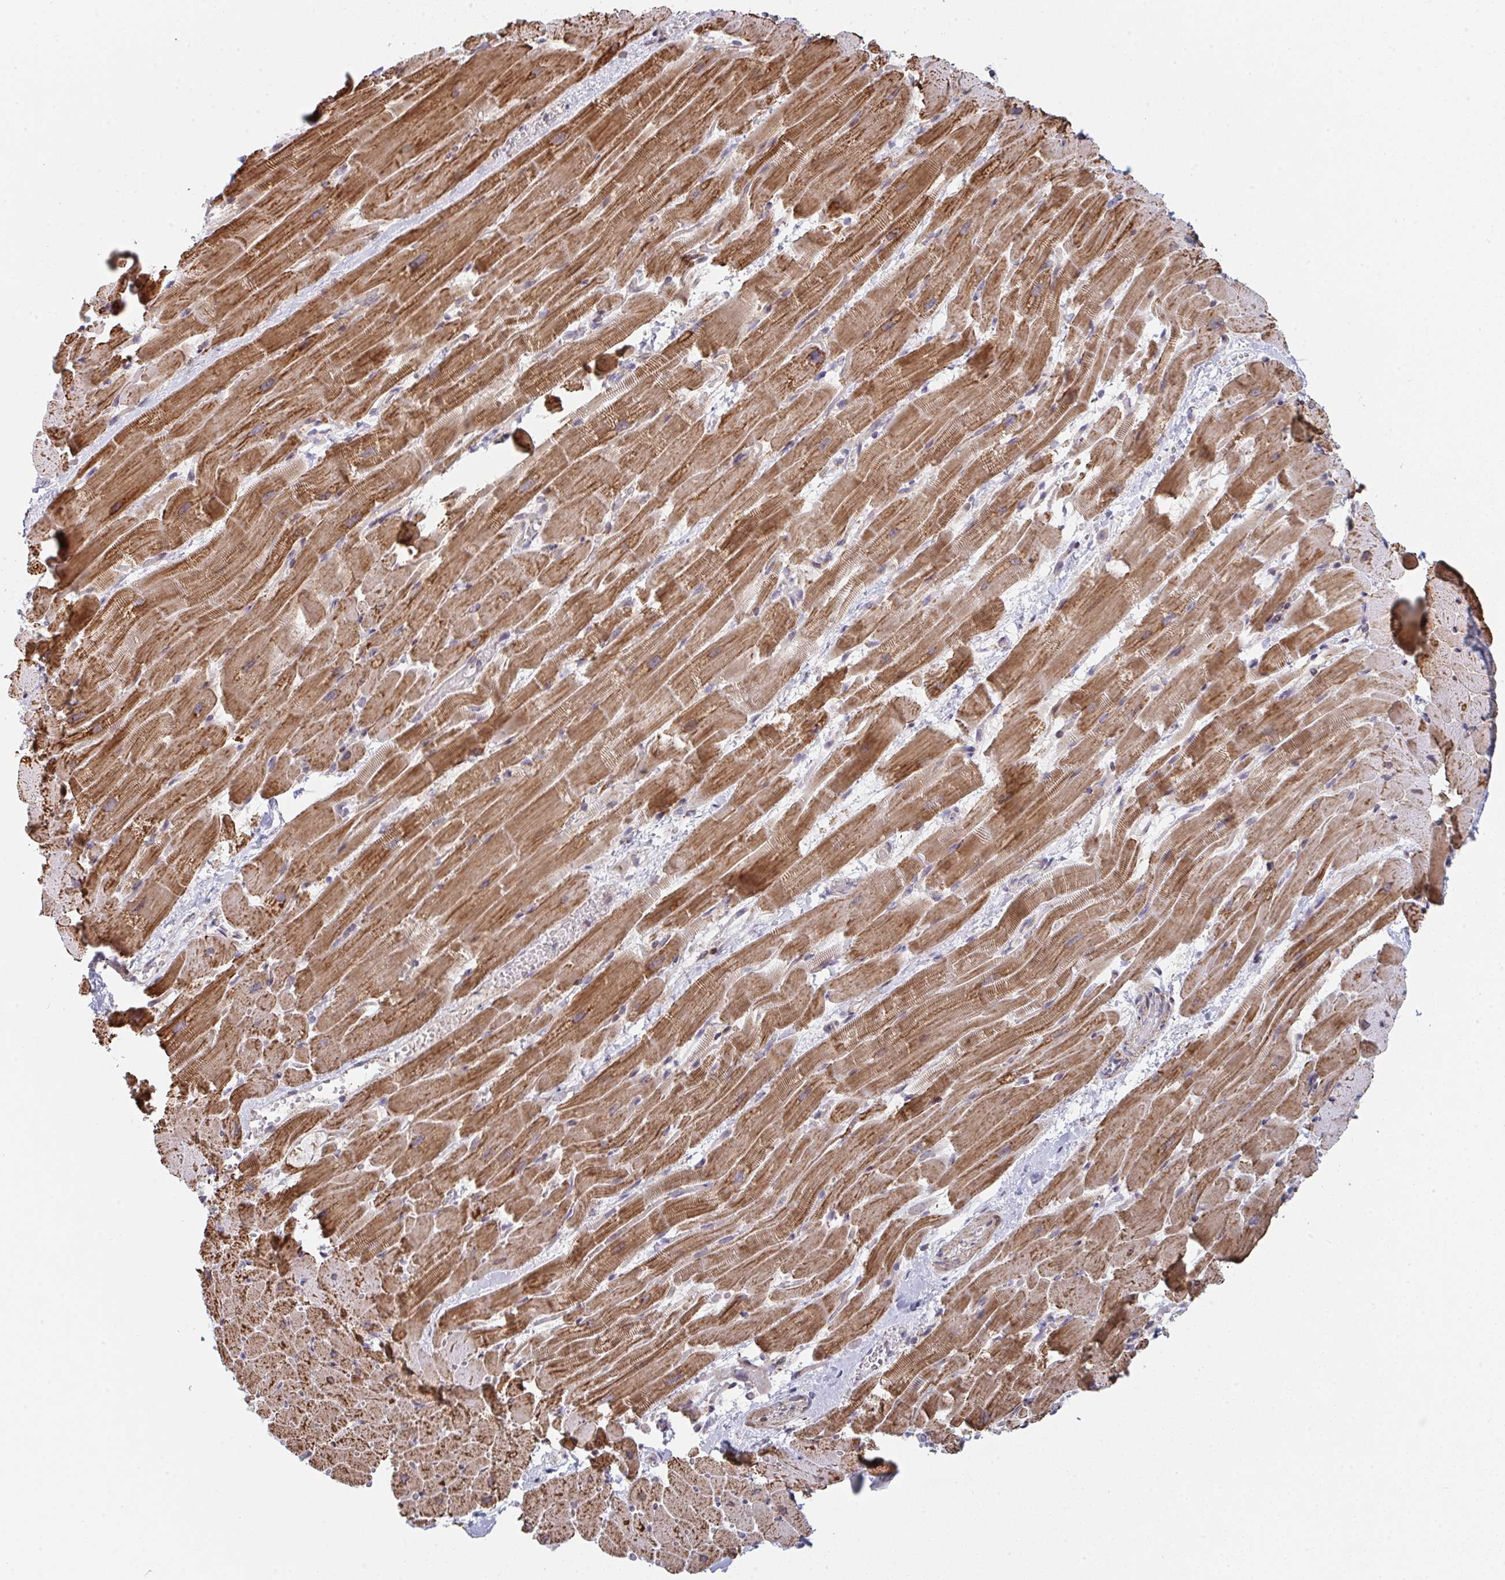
{"staining": {"intensity": "strong", "quantity": ">75%", "location": "cytoplasmic/membranous"}, "tissue": "heart muscle", "cell_type": "Cardiomyocytes", "image_type": "normal", "snomed": [{"axis": "morphology", "description": "Normal tissue, NOS"}, {"axis": "topography", "description": "Heart"}], "caption": "Immunohistochemistry (DAB) staining of unremarkable heart muscle shows strong cytoplasmic/membranous protein positivity in about >75% of cardiomyocytes.", "gene": "PRKCH", "patient": {"sex": "male", "age": 37}}